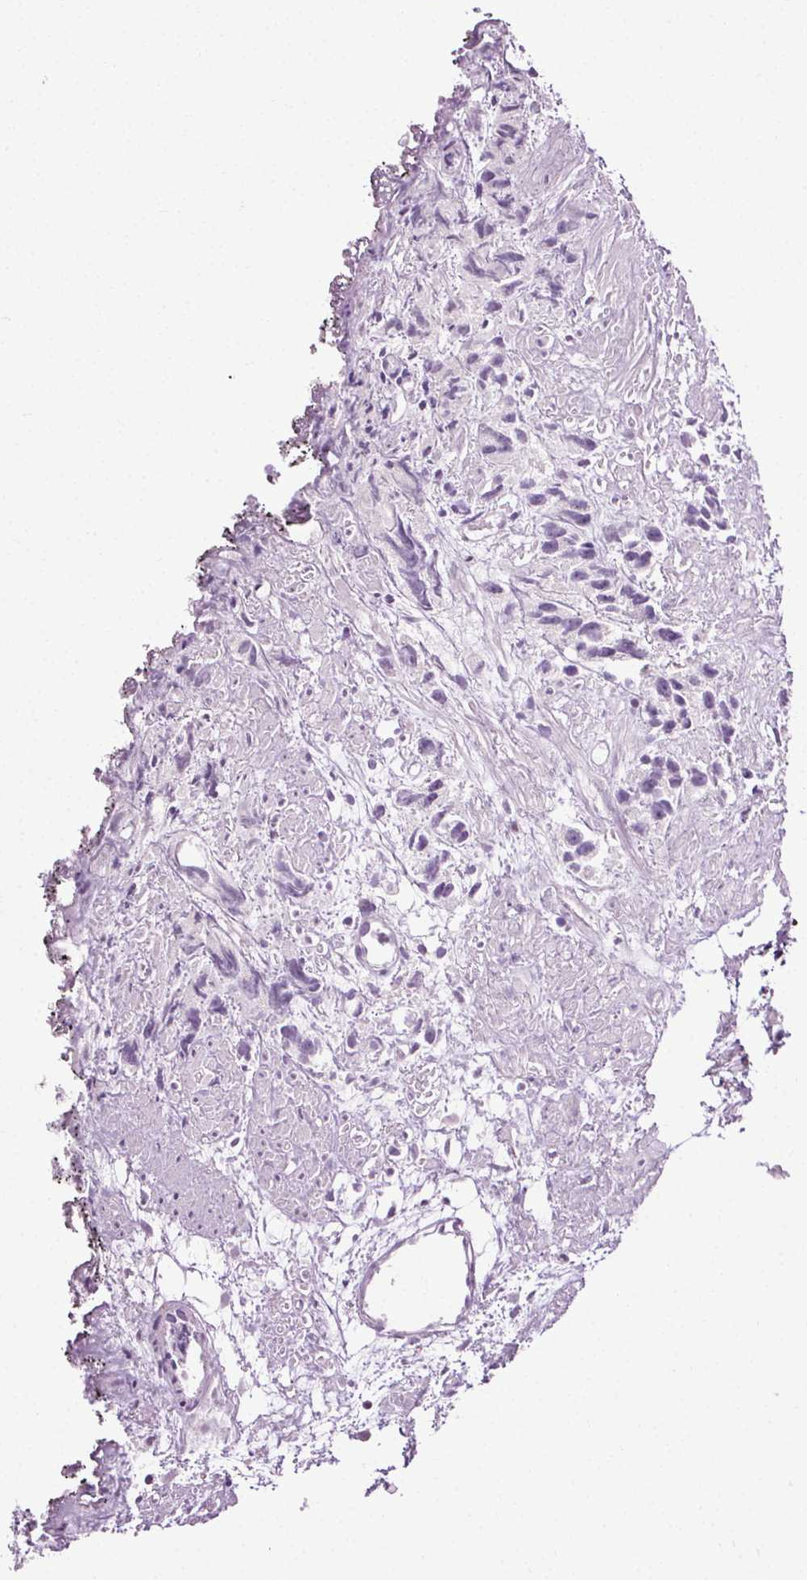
{"staining": {"intensity": "weak", "quantity": "25%-75%", "location": "cytoplasmic/membranous"}, "tissue": "prostate cancer", "cell_type": "Tumor cells", "image_type": "cancer", "snomed": [{"axis": "morphology", "description": "Adenocarcinoma, High grade"}, {"axis": "topography", "description": "Prostate"}], "caption": "DAB immunohistochemical staining of human prostate adenocarcinoma (high-grade) demonstrates weak cytoplasmic/membranous protein staining in approximately 25%-75% of tumor cells.", "gene": "CEBPA", "patient": {"sex": "male", "age": 68}}